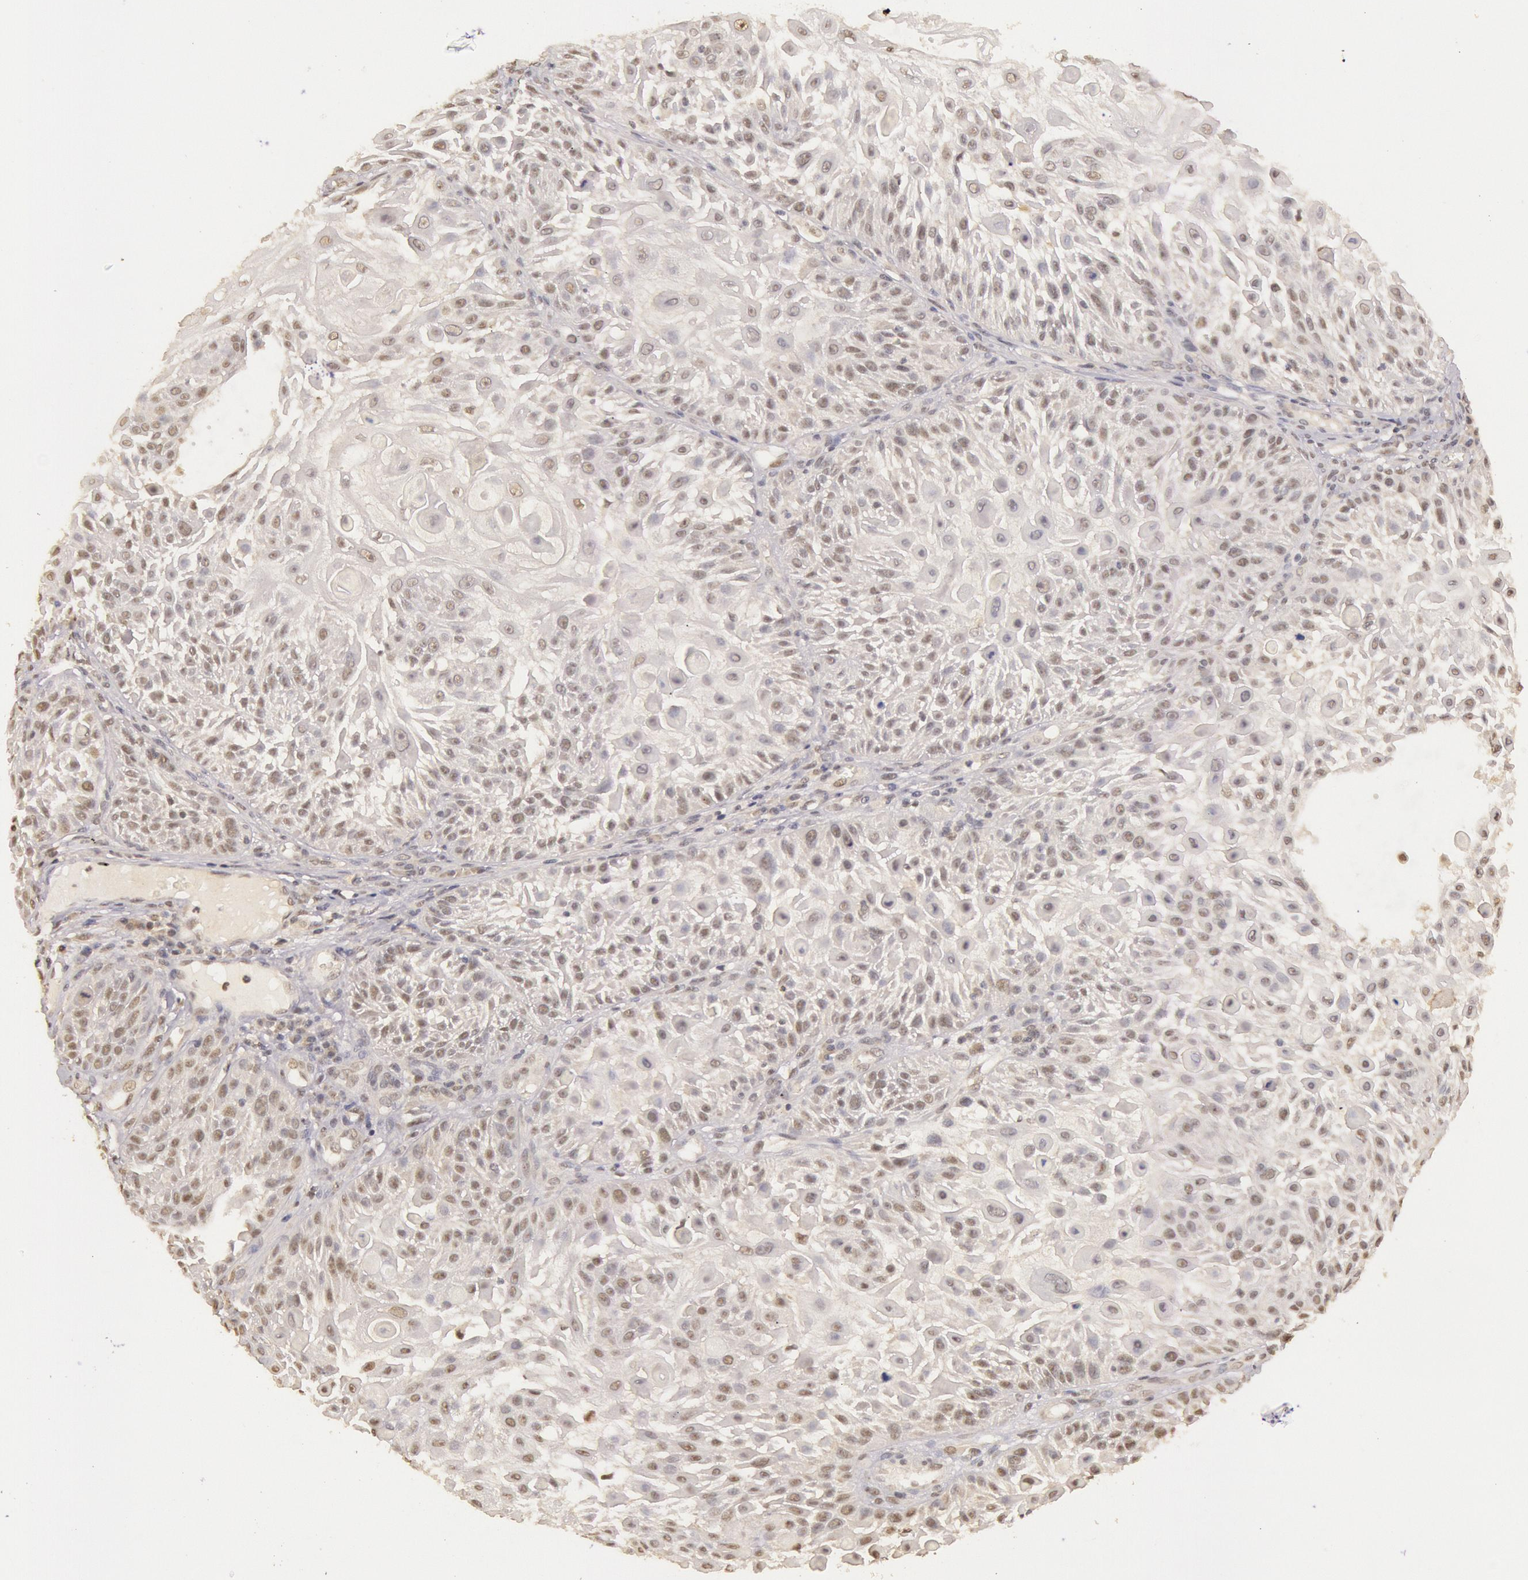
{"staining": {"intensity": "negative", "quantity": "none", "location": "none"}, "tissue": "skin cancer", "cell_type": "Tumor cells", "image_type": "cancer", "snomed": [{"axis": "morphology", "description": "Squamous cell carcinoma, NOS"}, {"axis": "topography", "description": "Skin"}], "caption": "Skin cancer was stained to show a protein in brown. There is no significant staining in tumor cells. (Immunohistochemistry (ihc), brightfield microscopy, high magnification).", "gene": "RTL10", "patient": {"sex": "female", "age": 89}}